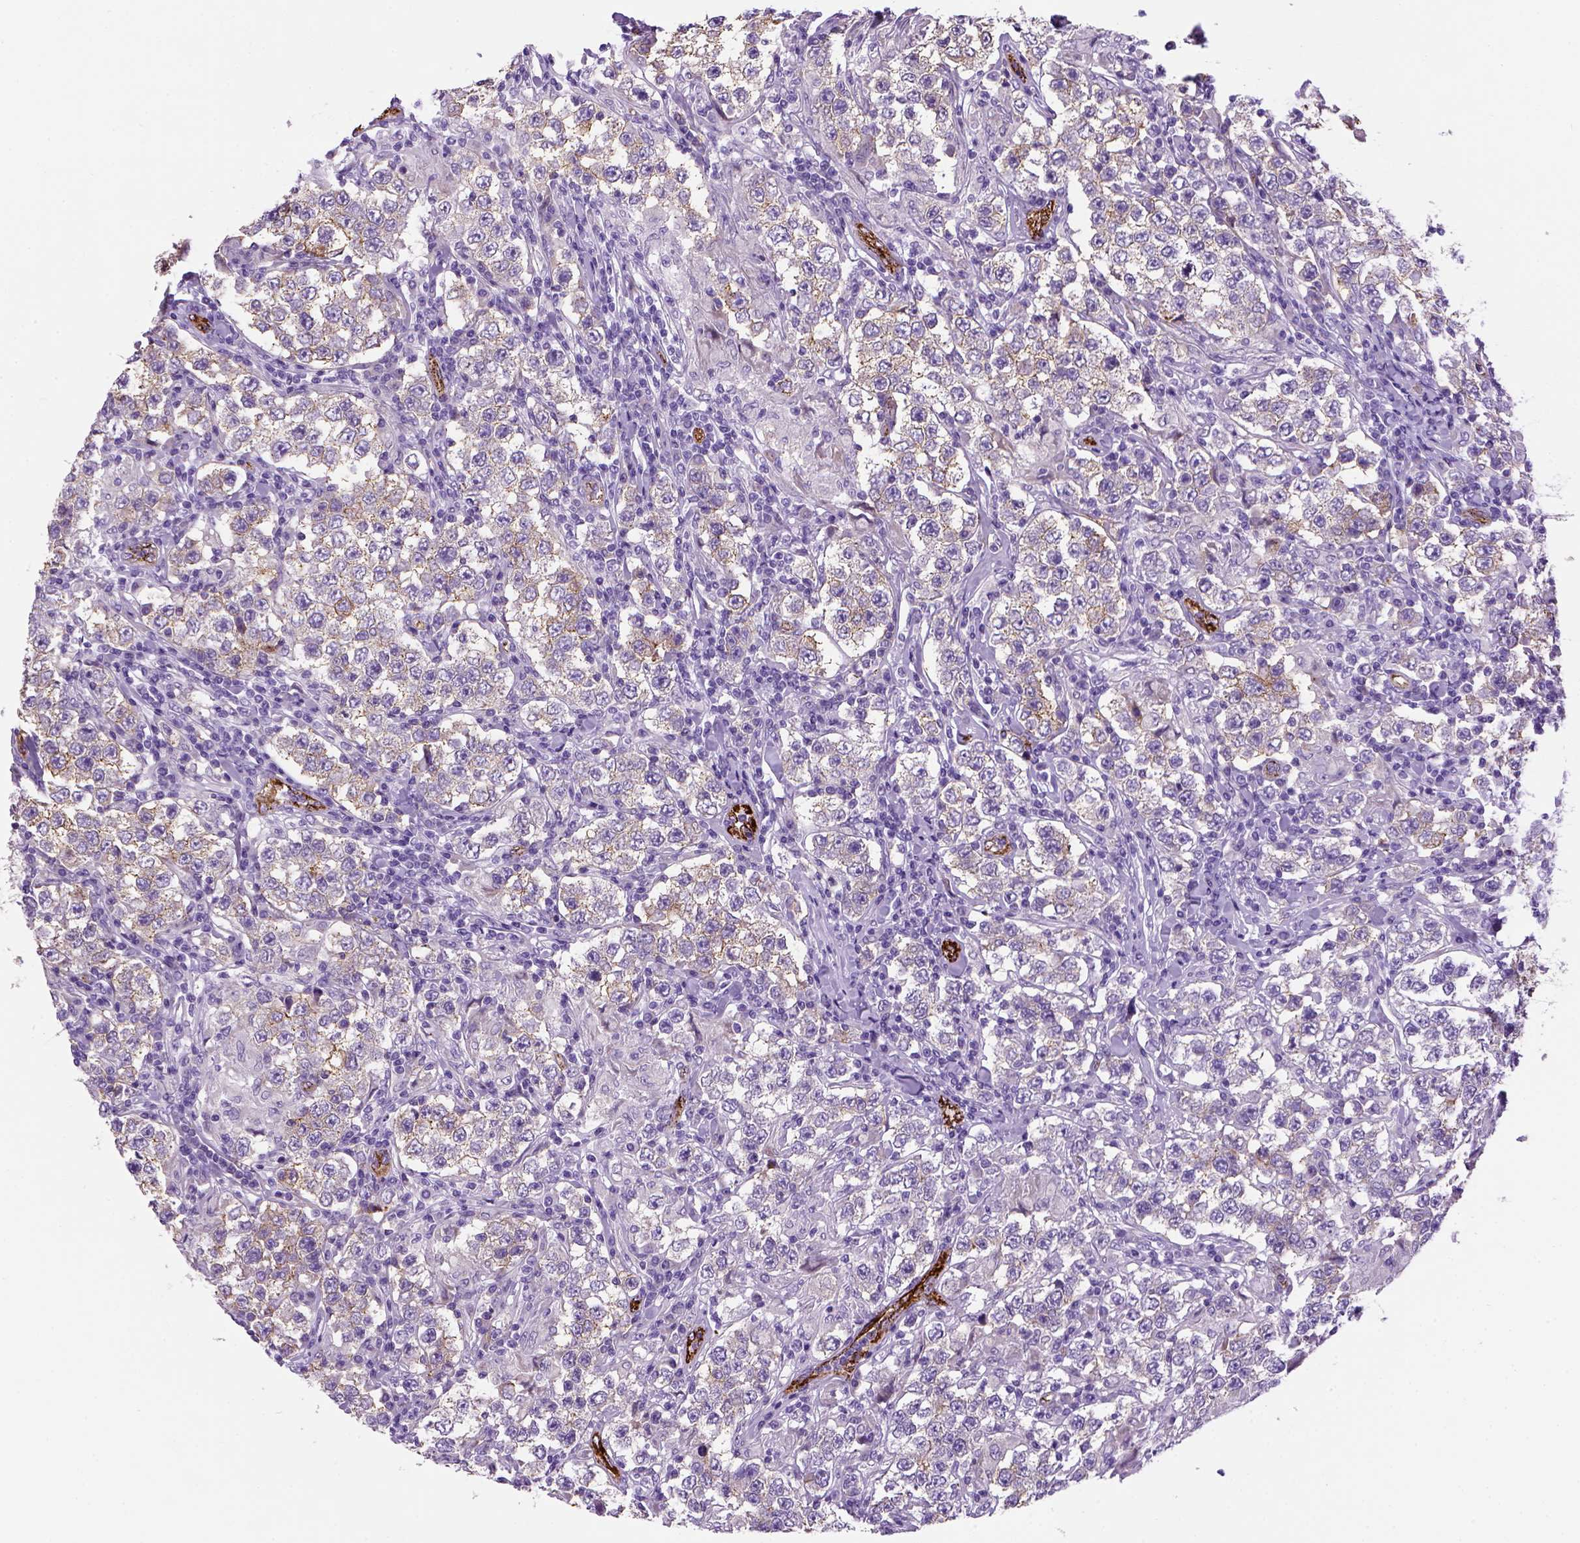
{"staining": {"intensity": "negative", "quantity": "none", "location": "none"}, "tissue": "testis cancer", "cell_type": "Tumor cells", "image_type": "cancer", "snomed": [{"axis": "morphology", "description": "Seminoma, NOS"}, {"axis": "morphology", "description": "Carcinoma, Embryonal, NOS"}, {"axis": "topography", "description": "Testis"}], "caption": "Immunohistochemistry histopathology image of seminoma (testis) stained for a protein (brown), which shows no staining in tumor cells.", "gene": "VWF", "patient": {"sex": "male", "age": 41}}